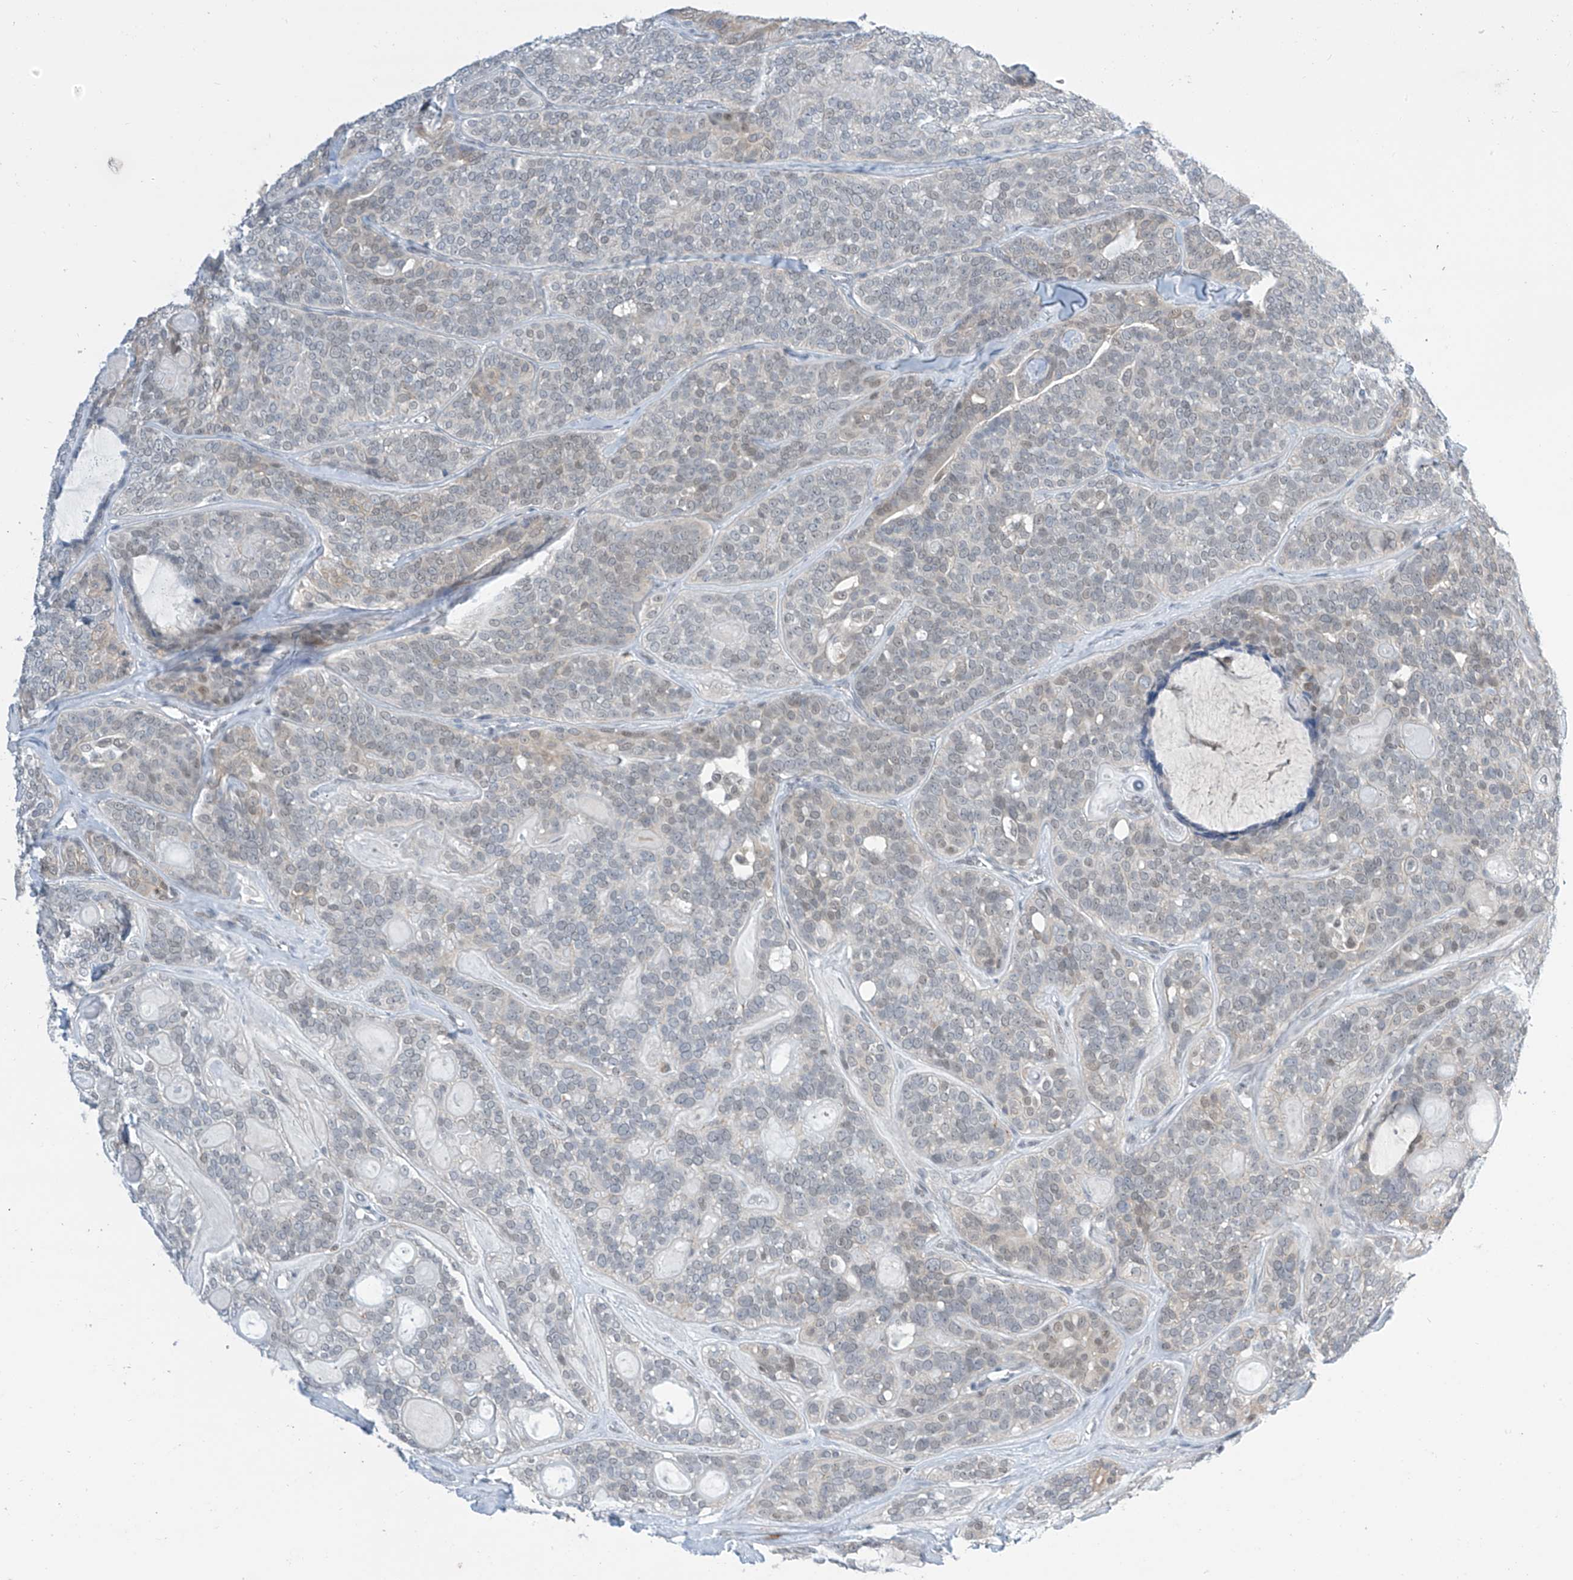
{"staining": {"intensity": "weak", "quantity": "<25%", "location": "nuclear"}, "tissue": "head and neck cancer", "cell_type": "Tumor cells", "image_type": "cancer", "snomed": [{"axis": "morphology", "description": "Adenocarcinoma, NOS"}, {"axis": "topography", "description": "Head-Neck"}], "caption": "Immunohistochemical staining of human head and neck cancer (adenocarcinoma) displays no significant positivity in tumor cells. (DAB immunohistochemistry (IHC), high magnification).", "gene": "APLF", "patient": {"sex": "male", "age": 66}}